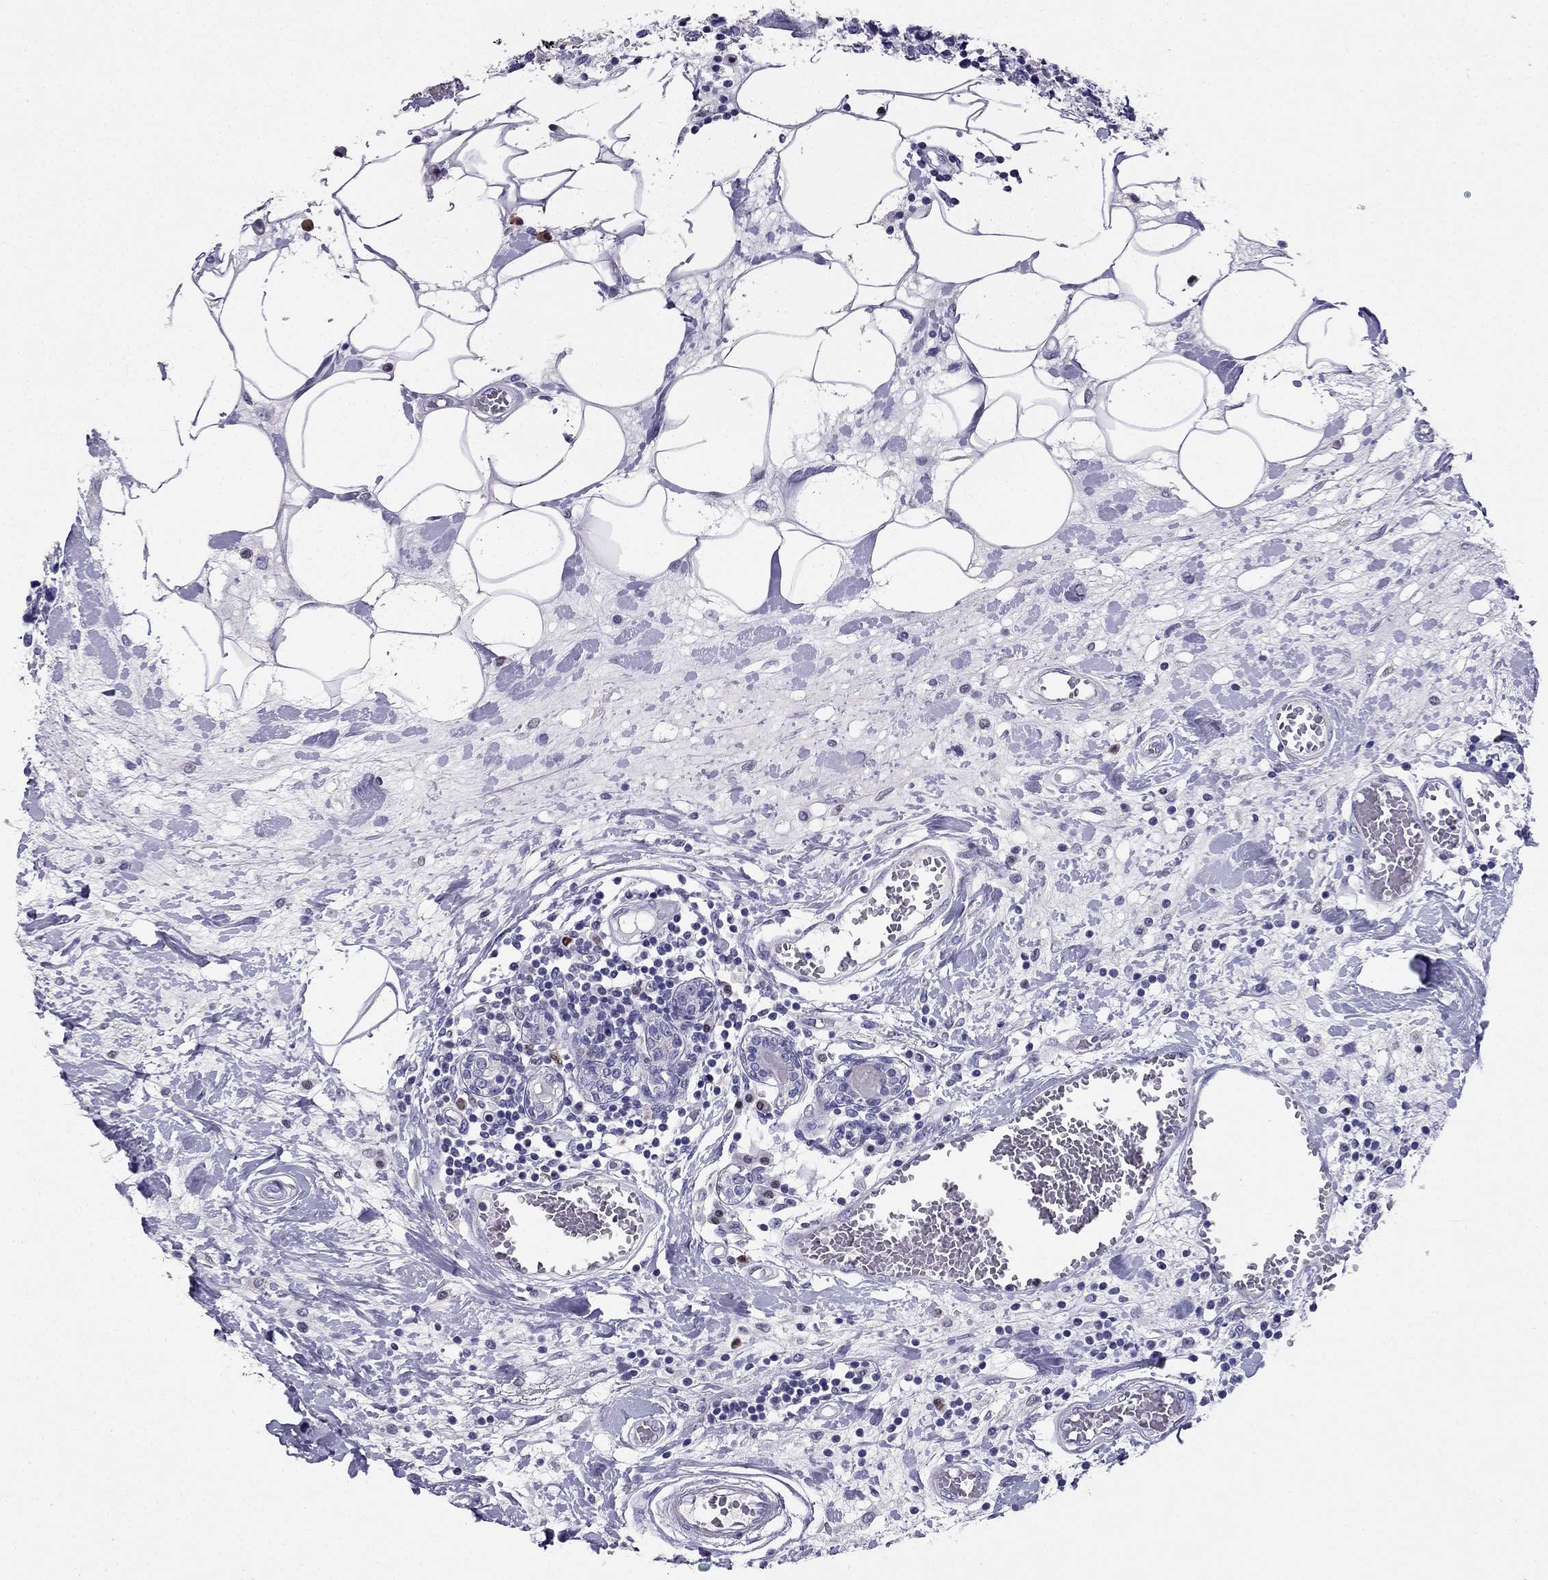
{"staining": {"intensity": "negative", "quantity": "none", "location": "none"}, "tissue": "breast cancer", "cell_type": "Tumor cells", "image_type": "cancer", "snomed": [{"axis": "morphology", "description": "Lobular carcinoma"}, {"axis": "topography", "description": "Breast"}], "caption": "Lobular carcinoma (breast) was stained to show a protein in brown. There is no significant expression in tumor cells.", "gene": "ARID3A", "patient": {"sex": "female", "age": 59}}